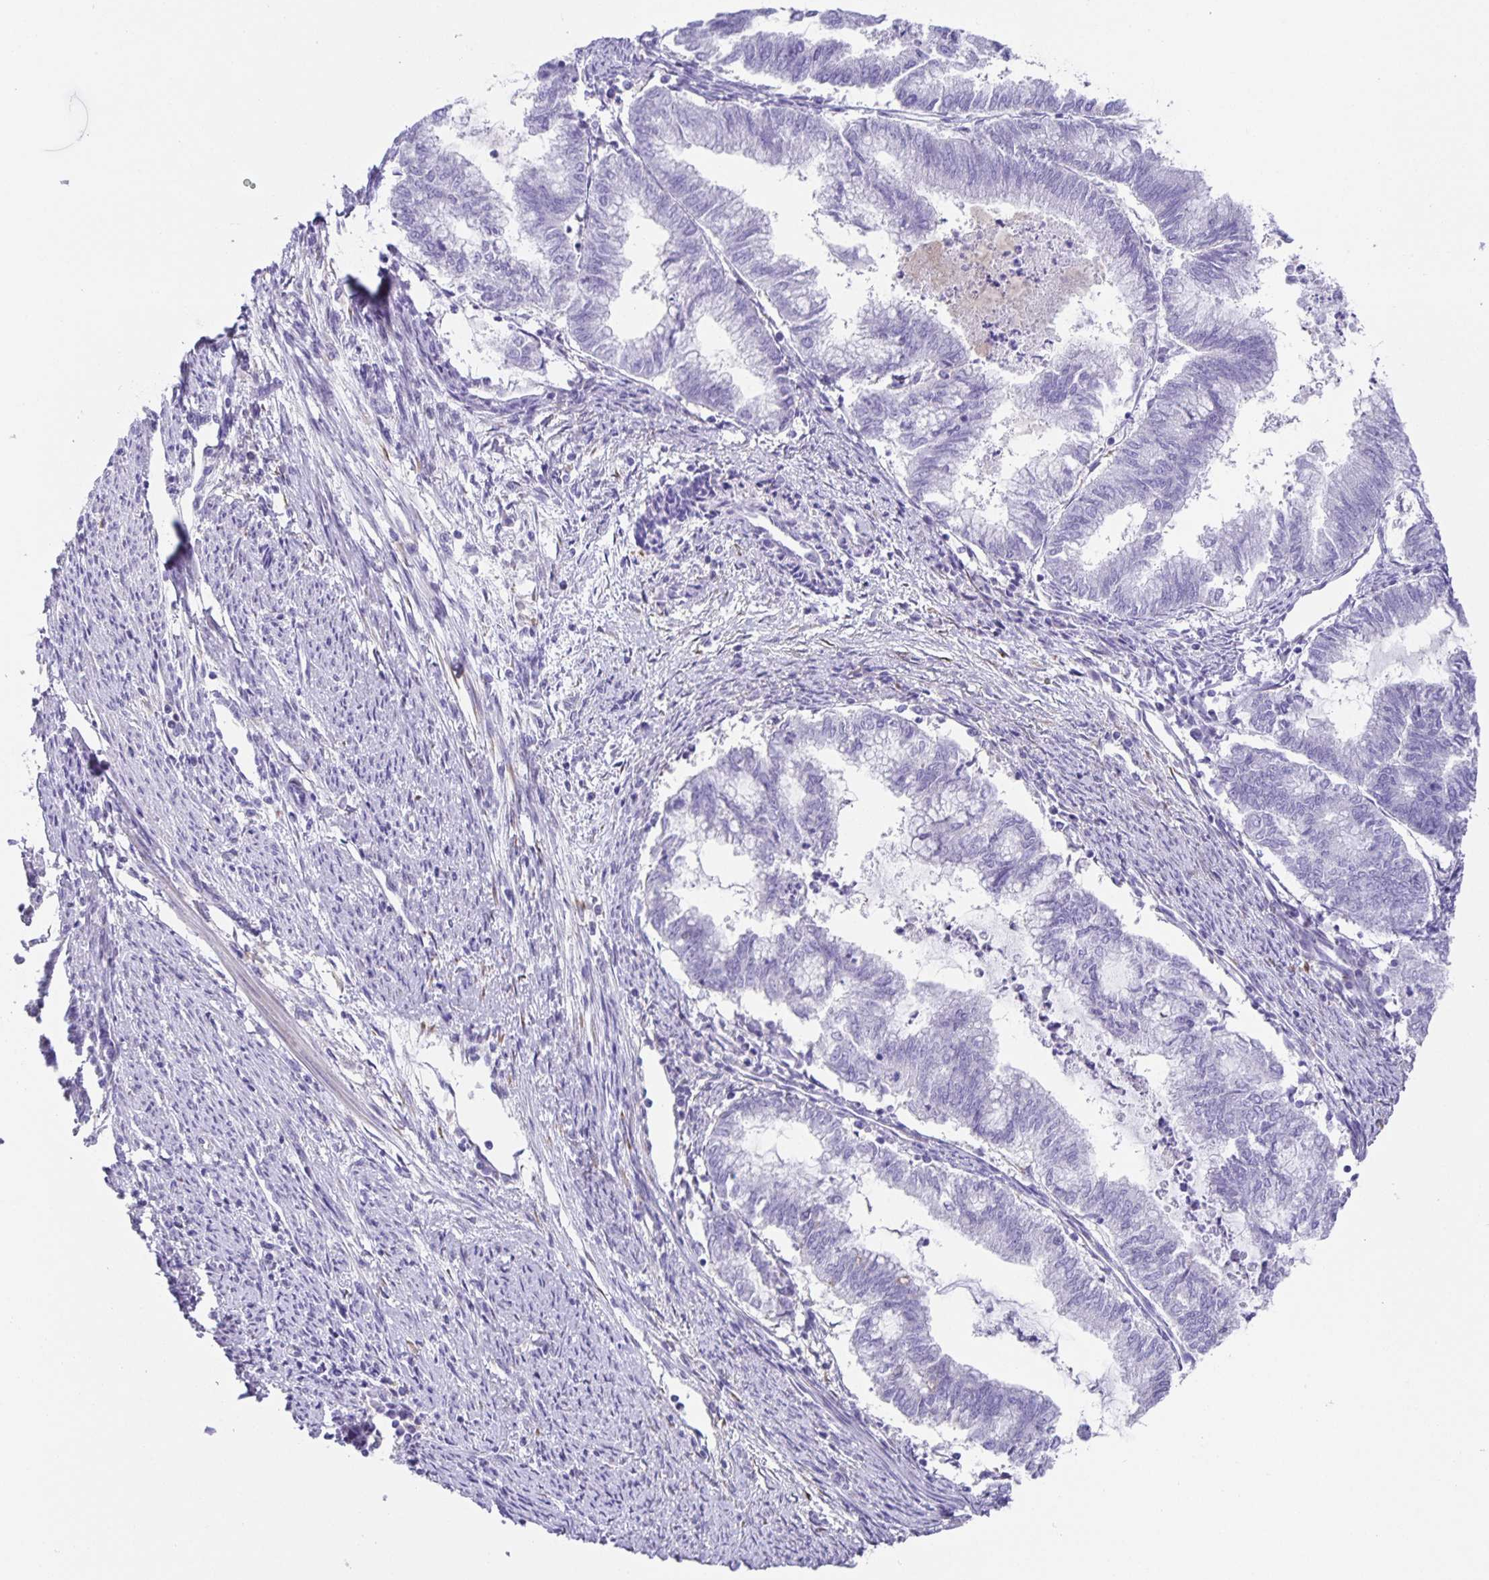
{"staining": {"intensity": "negative", "quantity": "none", "location": "none"}, "tissue": "endometrial cancer", "cell_type": "Tumor cells", "image_type": "cancer", "snomed": [{"axis": "morphology", "description": "Adenocarcinoma, NOS"}, {"axis": "topography", "description": "Endometrium"}], "caption": "DAB immunohistochemical staining of human endometrial cancer (adenocarcinoma) shows no significant staining in tumor cells.", "gene": "PRR36", "patient": {"sex": "female", "age": 79}}